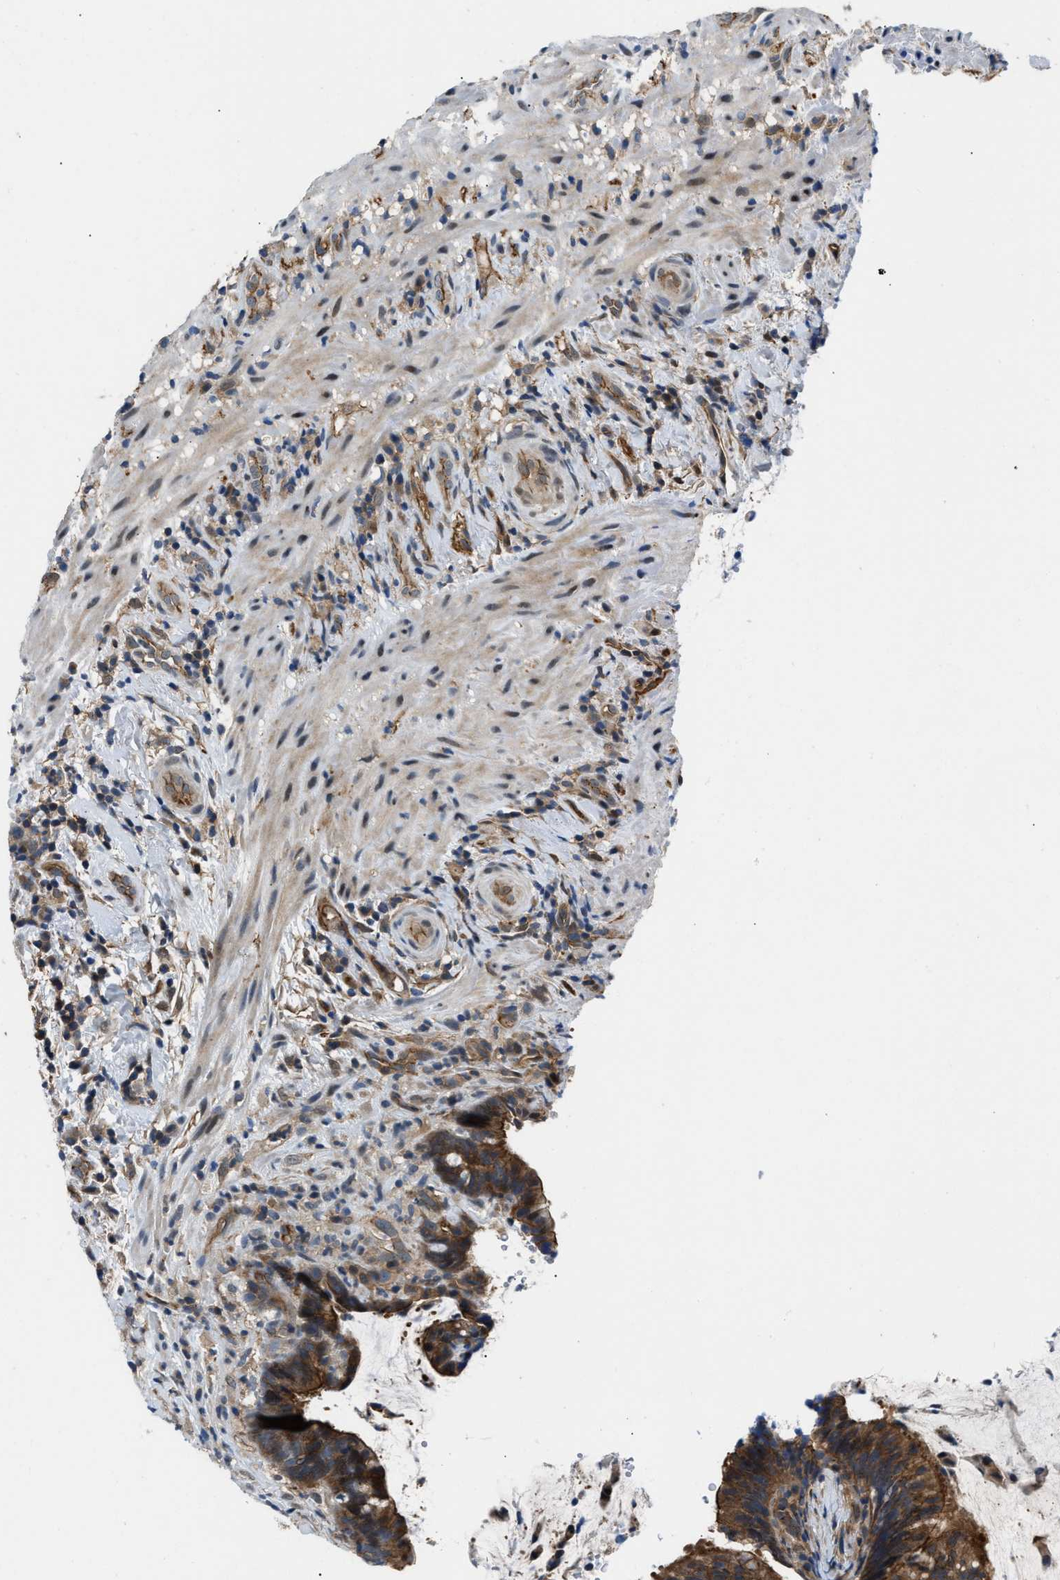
{"staining": {"intensity": "moderate", "quantity": ">75%", "location": "cytoplasmic/membranous"}, "tissue": "colorectal cancer", "cell_type": "Tumor cells", "image_type": "cancer", "snomed": [{"axis": "morphology", "description": "Adenocarcinoma, NOS"}, {"axis": "topography", "description": "Colon"}], "caption": "A micrograph of colorectal cancer (adenocarcinoma) stained for a protein shows moderate cytoplasmic/membranous brown staining in tumor cells.", "gene": "COPS2", "patient": {"sex": "female", "age": 66}}